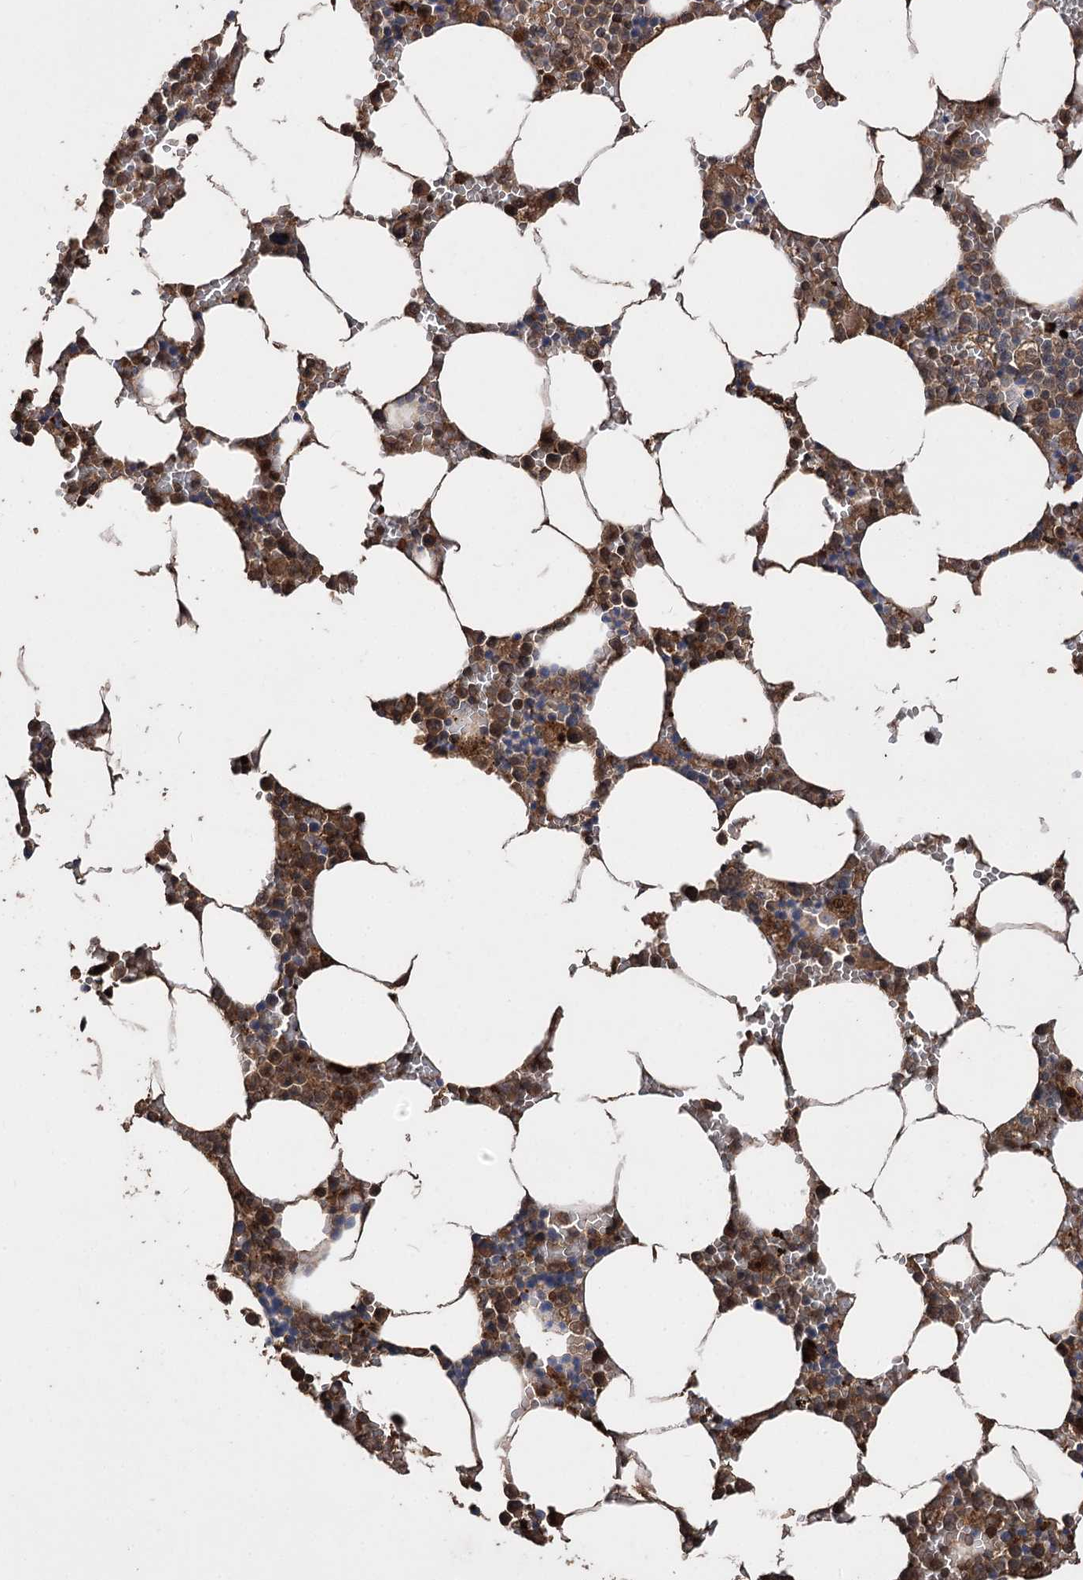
{"staining": {"intensity": "moderate", "quantity": ">75%", "location": "cytoplasmic/membranous"}, "tissue": "bone marrow", "cell_type": "Hematopoietic cells", "image_type": "normal", "snomed": [{"axis": "morphology", "description": "Normal tissue, NOS"}, {"axis": "topography", "description": "Bone marrow"}], "caption": "Human bone marrow stained with a protein marker exhibits moderate staining in hematopoietic cells.", "gene": "RASSF3", "patient": {"sex": "male", "age": 70}}